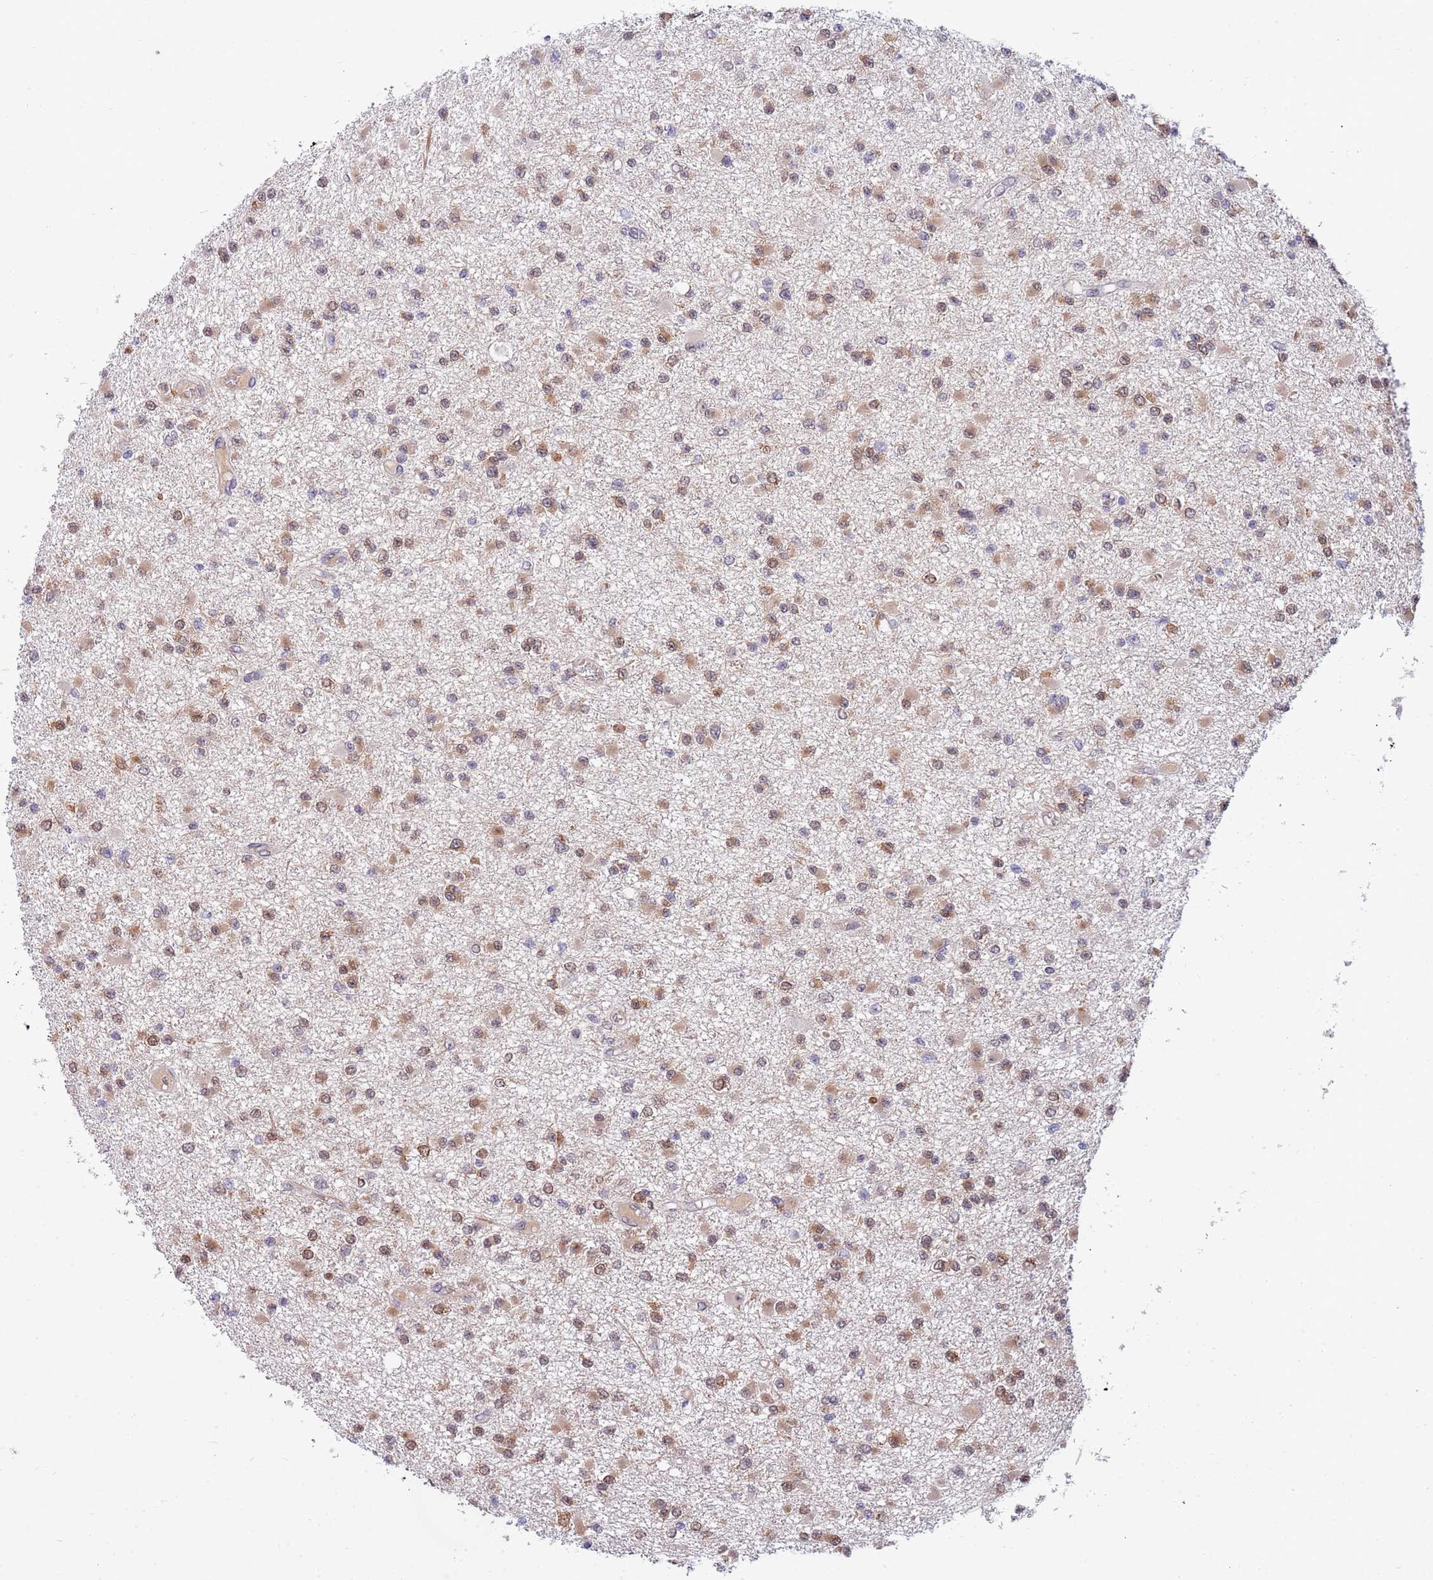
{"staining": {"intensity": "strong", "quantity": ">75%", "location": "cytoplasmic/membranous,nuclear"}, "tissue": "glioma", "cell_type": "Tumor cells", "image_type": "cancer", "snomed": [{"axis": "morphology", "description": "Glioma, malignant, Low grade"}, {"axis": "topography", "description": "Brain"}], "caption": "High-magnification brightfield microscopy of malignant glioma (low-grade) stained with DAB (brown) and counterstained with hematoxylin (blue). tumor cells exhibit strong cytoplasmic/membranous and nuclear staining is identified in about>75% of cells.", "gene": "NLRP6", "patient": {"sex": "female", "age": 22}}